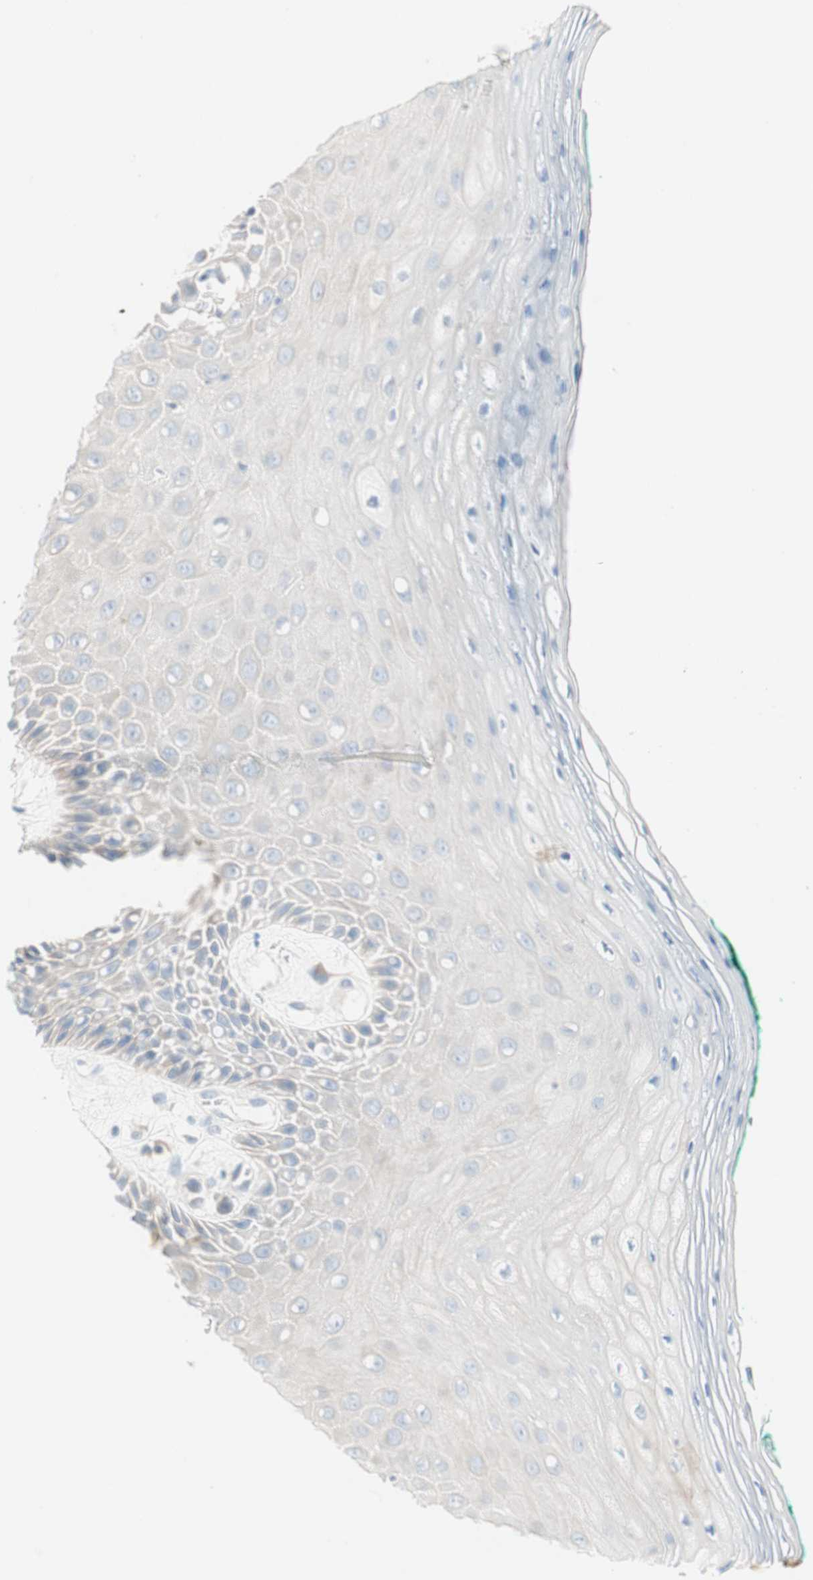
{"staining": {"intensity": "moderate", "quantity": ">75%", "location": "cytoplasmic/membranous"}, "tissue": "oral mucosa", "cell_type": "Squamous epithelial cells", "image_type": "normal", "snomed": [{"axis": "morphology", "description": "Normal tissue, NOS"}, {"axis": "morphology", "description": "Squamous cell carcinoma, NOS"}, {"axis": "topography", "description": "Skeletal muscle"}, {"axis": "topography", "description": "Oral tissue"}, {"axis": "topography", "description": "Head-Neck"}], "caption": "Immunohistochemical staining of benign oral mucosa shows moderate cytoplasmic/membranous protein staining in approximately >75% of squamous epithelial cells.", "gene": "SULT1C2", "patient": {"sex": "female", "age": 84}}